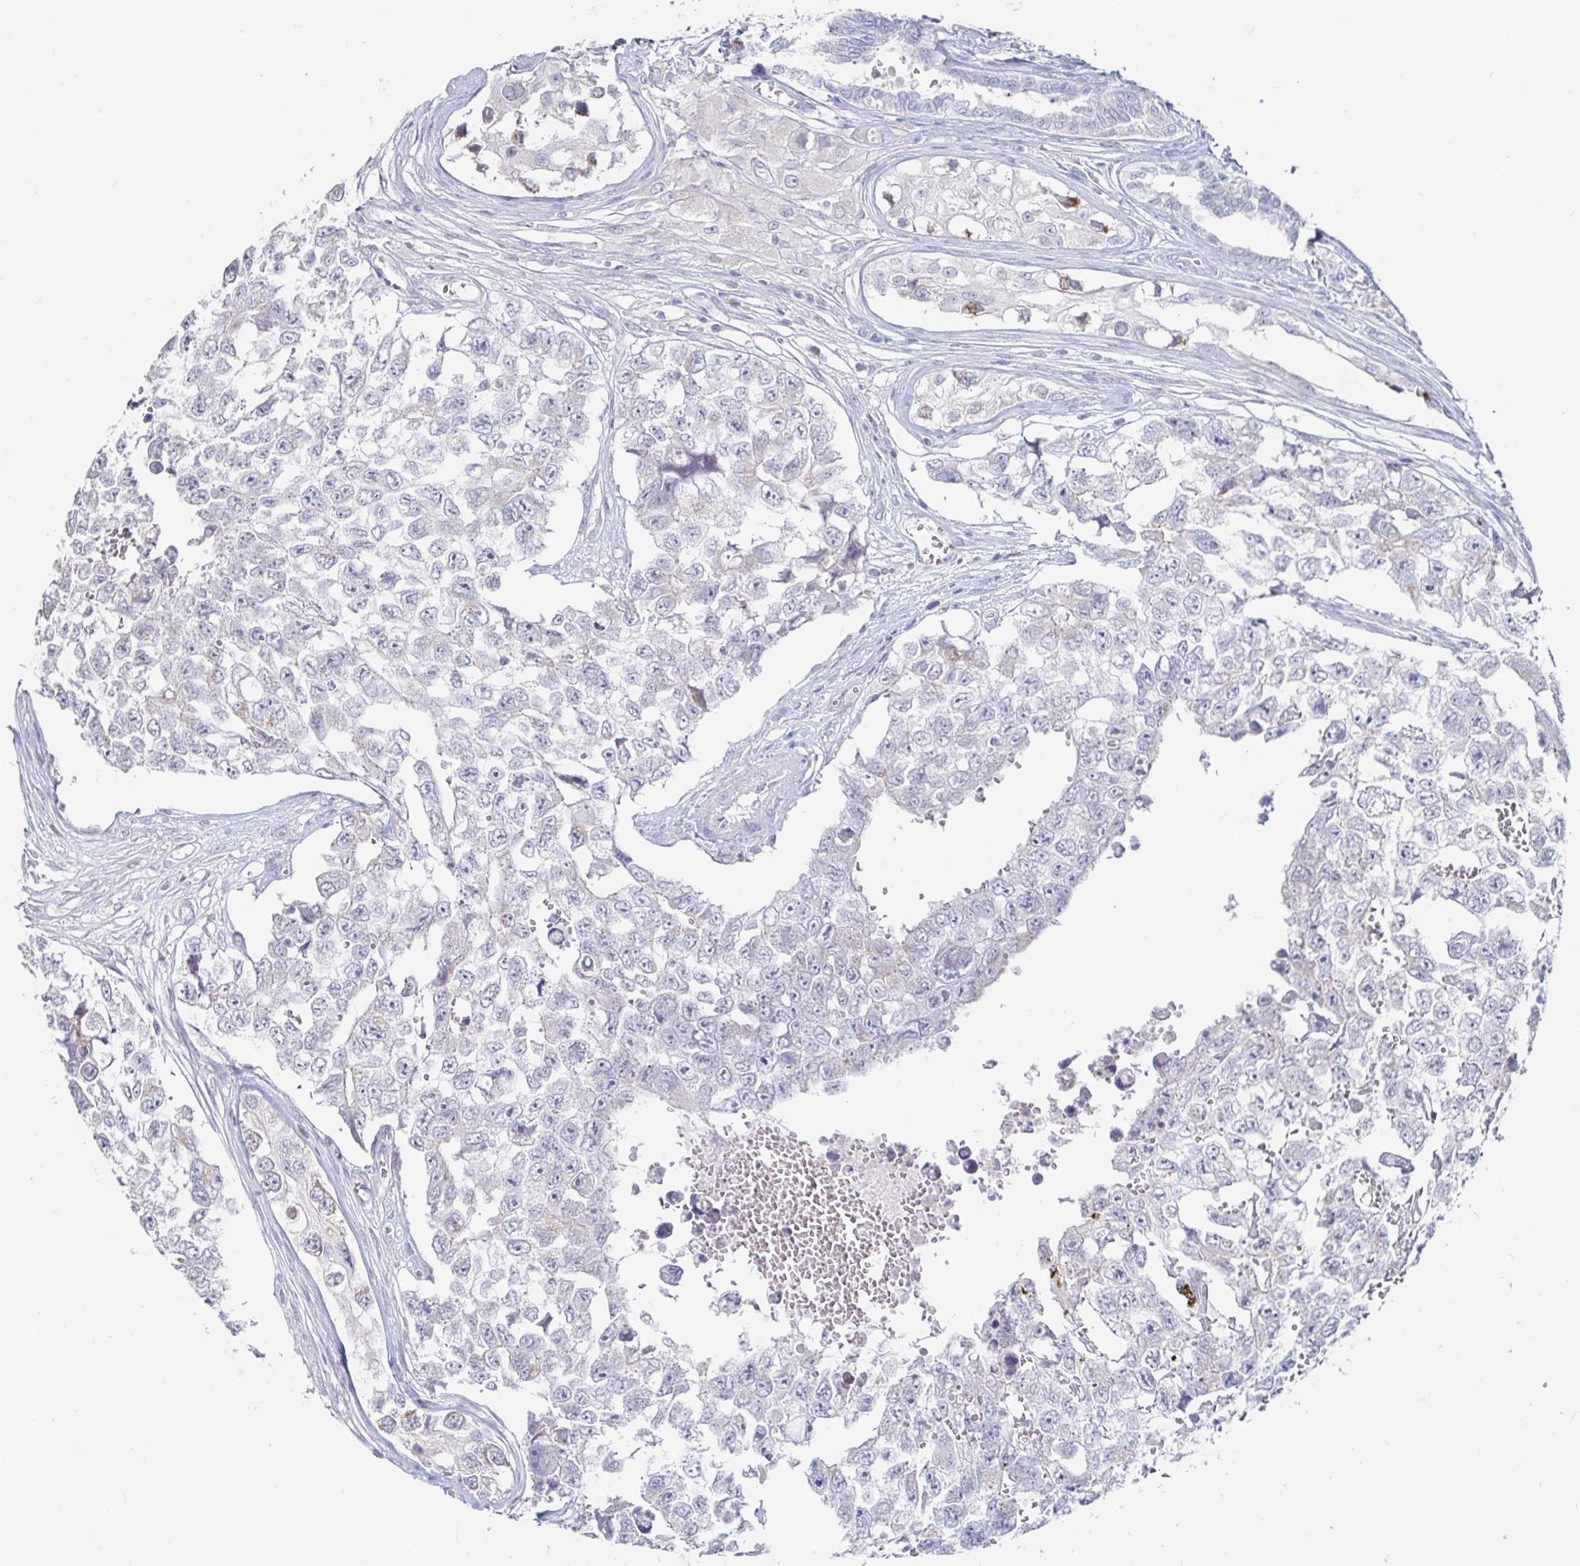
{"staining": {"intensity": "negative", "quantity": "none", "location": "none"}, "tissue": "testis cancer", "cell_type": "Tumor cells", "image_type": "cancer", "snomed": [{"axis": "morphology", "description": "Carcinoma, Embryonal, NOS"}, {"axis": "topography", "description": "Testis"}], "caption": "DAB (3,3'-diaminobenzidine) immunohistochemical staining of human embryonal carcinoma (testis) exhibits no significant staining in tumor cells.", "gene": "SPPL3", "patient": {"sex": "male", "age": 18}}